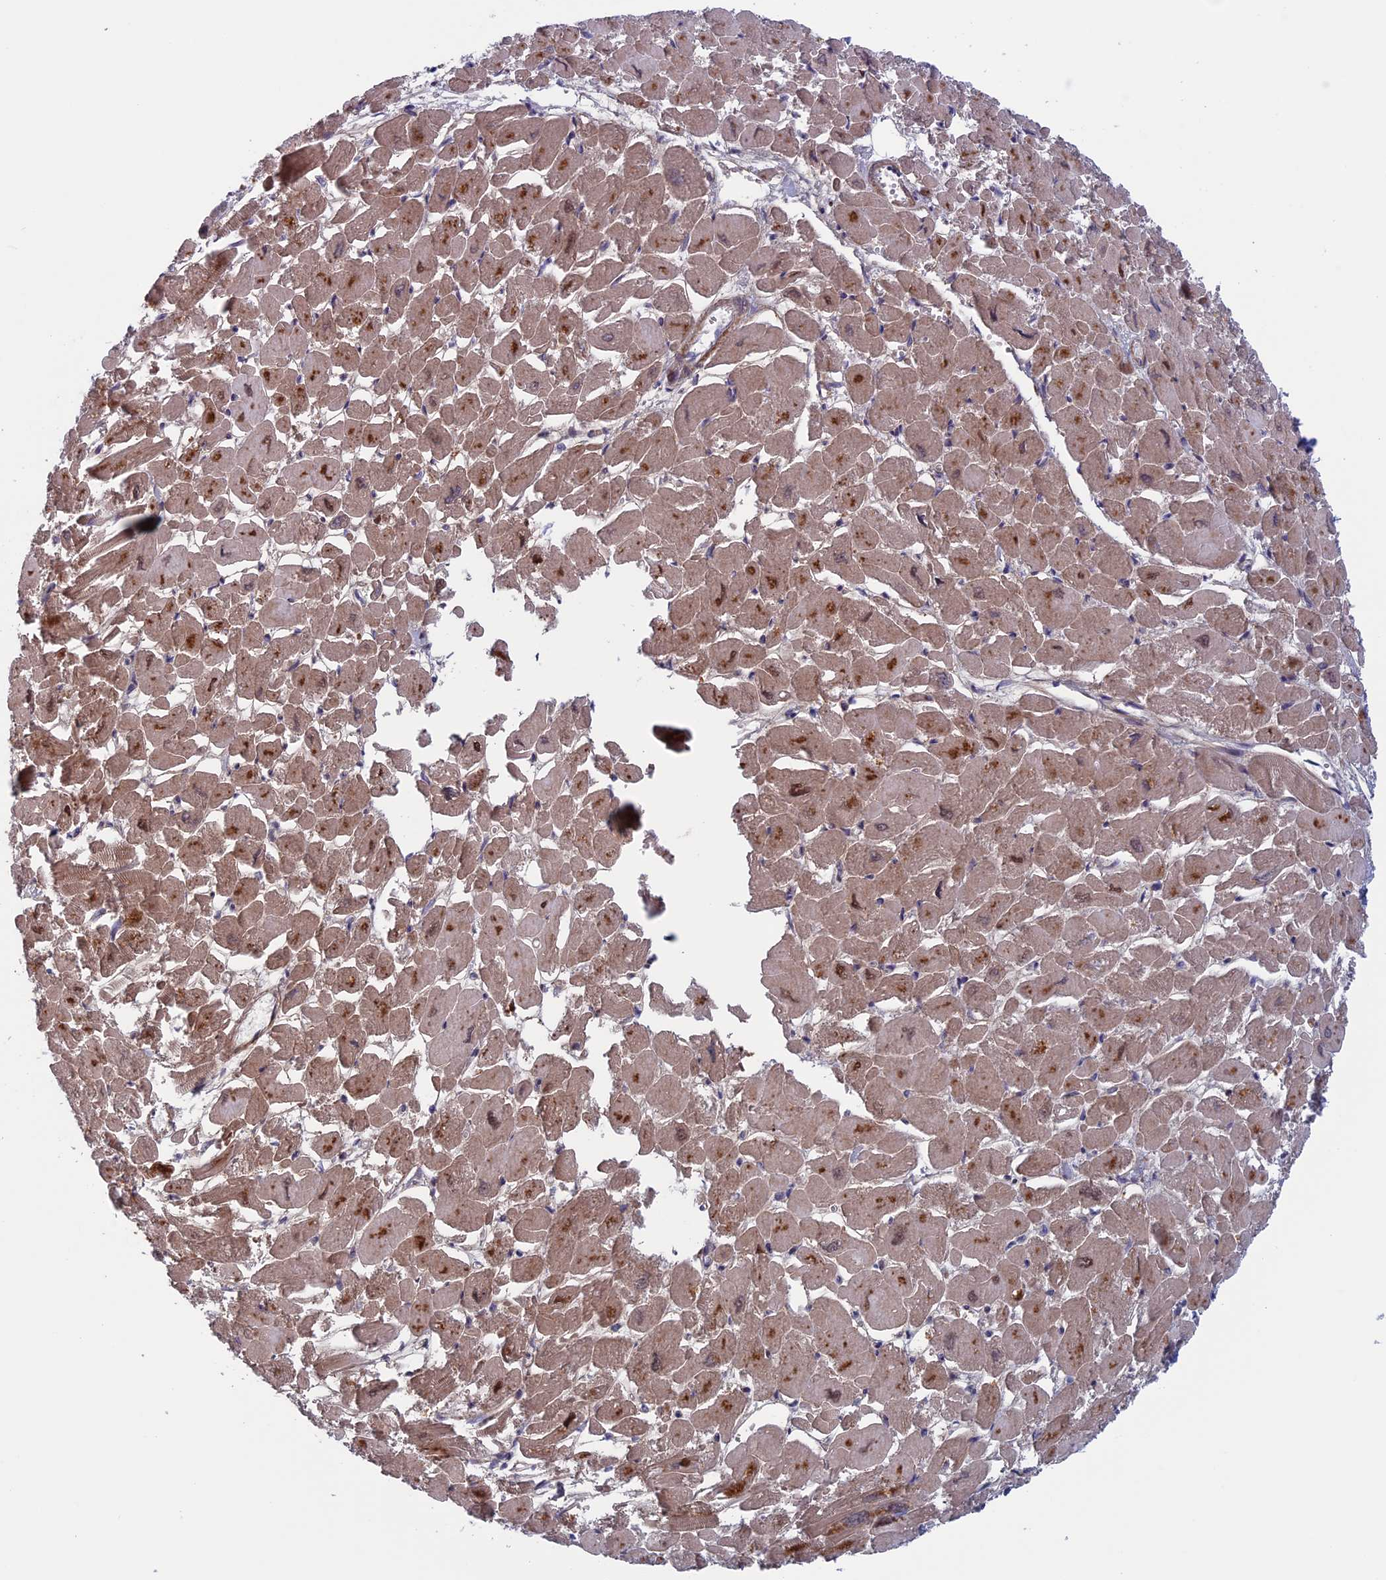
{"staining": {"intensity": "strong", "quantity": "25%-75%", "location": "cytoplasmic/membranous"}, "tissue": "heart muscle", "cell_type": "Cardiomyocytes", "image_type": "normal", "snomed": [{"axis": "morphology", "description": "Normal tissue, NOS"}, {"axis": "topography", "description": "Heart"}], "caption": "Heart muscle was stained to show a protein in brown. There is high levels of strong cytoplasmic/membranous expression in approximately 25%-75% of cardiomyocytes. (IHC, brightfield microscopy, high magnification).", "gene": "FADS1", "patient": {"sex": "male", "age": 54}}